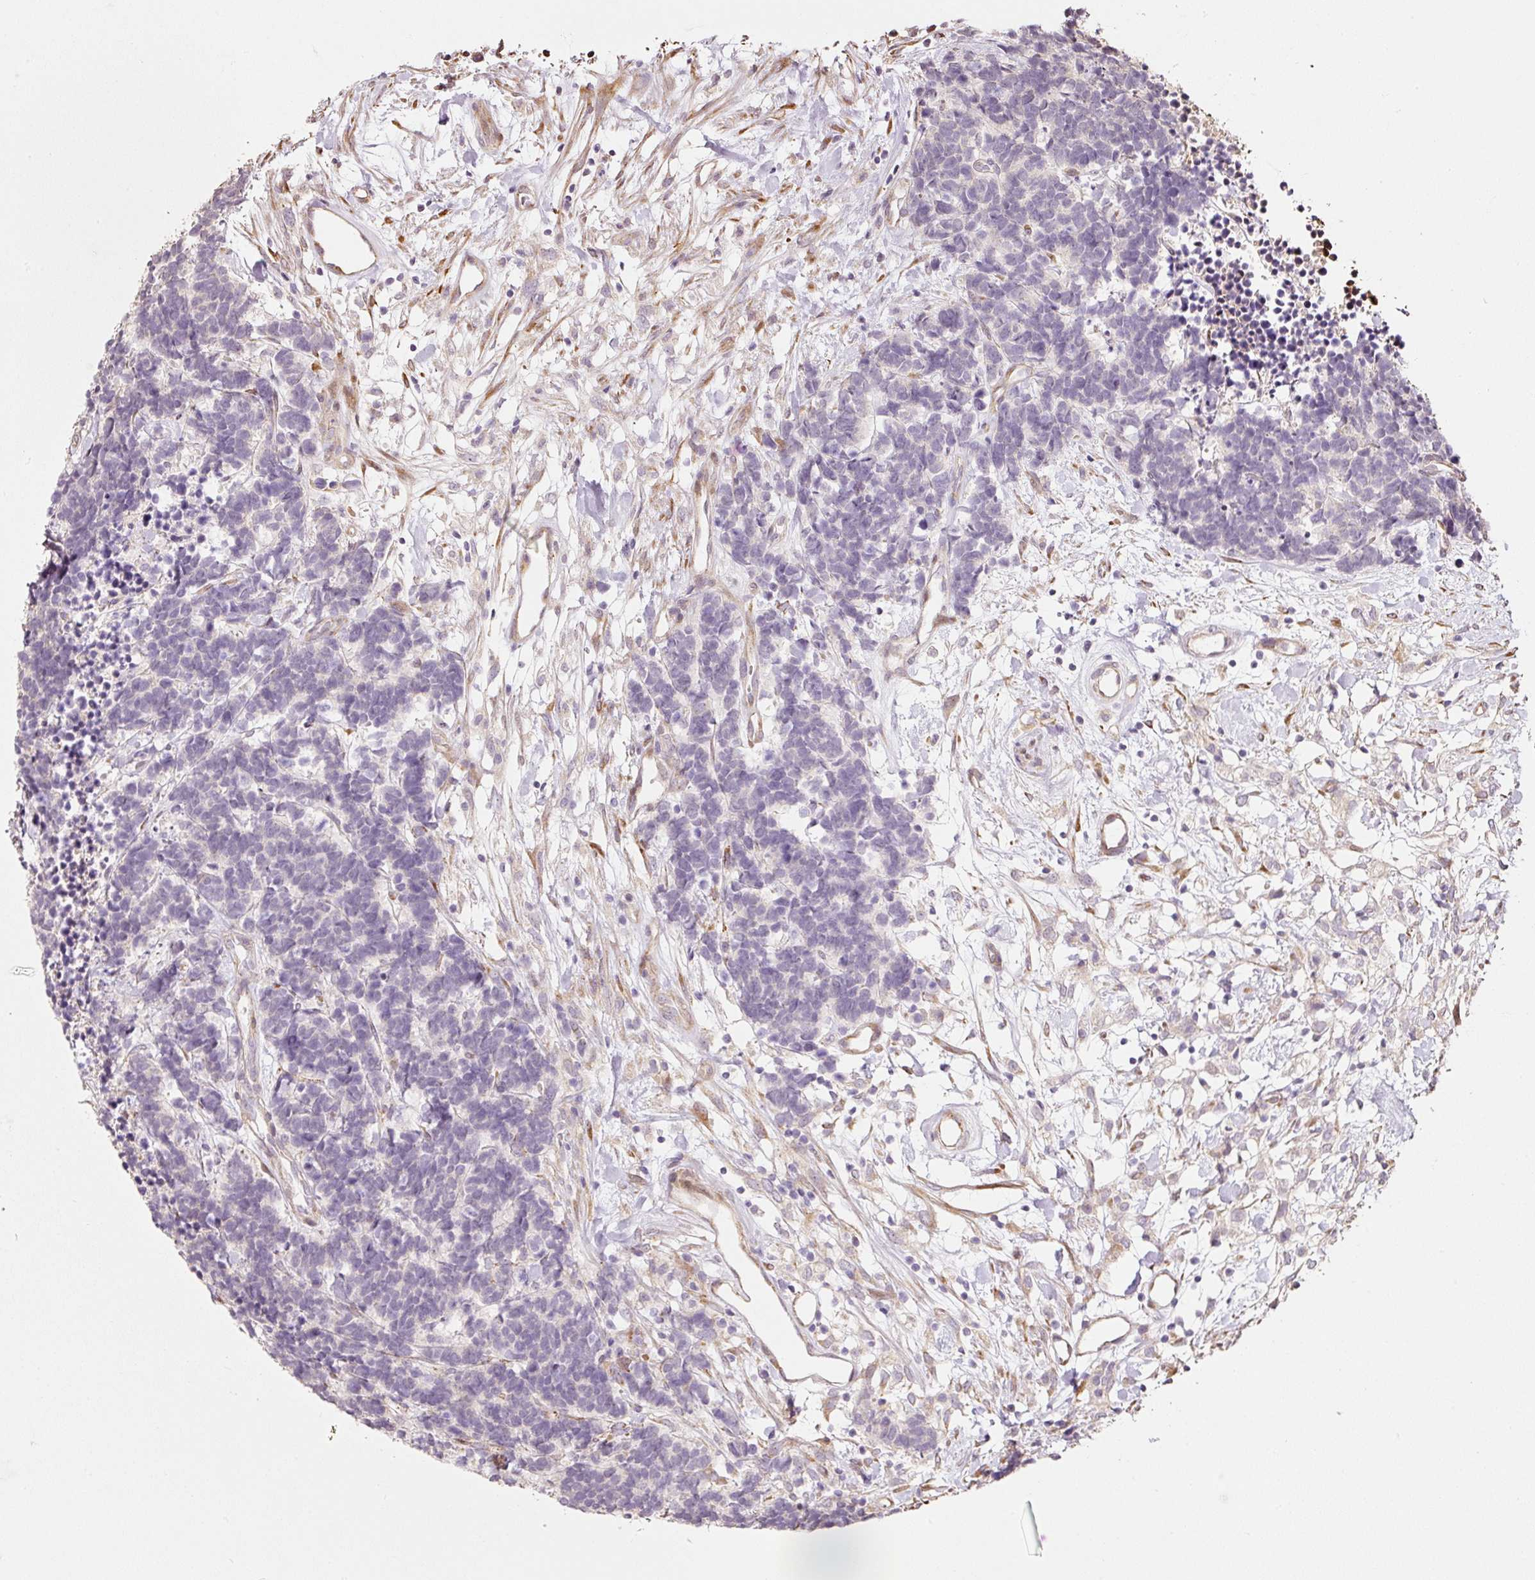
{"staining": {"intensity": "weak", "quantity": "<25%", "location": "cytoplasmic/membranous"}, "tissue": "carcinoid", "cell_type": "Tumor cells", "image_type": "cancer", "snomed": [{"axis": "morphology", "description": "Carcinoma, NOS"}, {"axis": "morphology", "description": "Carcinoid, malignant, NOS"}, {"axis": "topography", "description": "Urinary bladder"}], "caption": "Human carcinoma stained for a protein using immunohistochemistry (IHC) displays no staining in tumor cells.", "gene": "ETF1", "patient": {"sex": "male", "age": 57}}